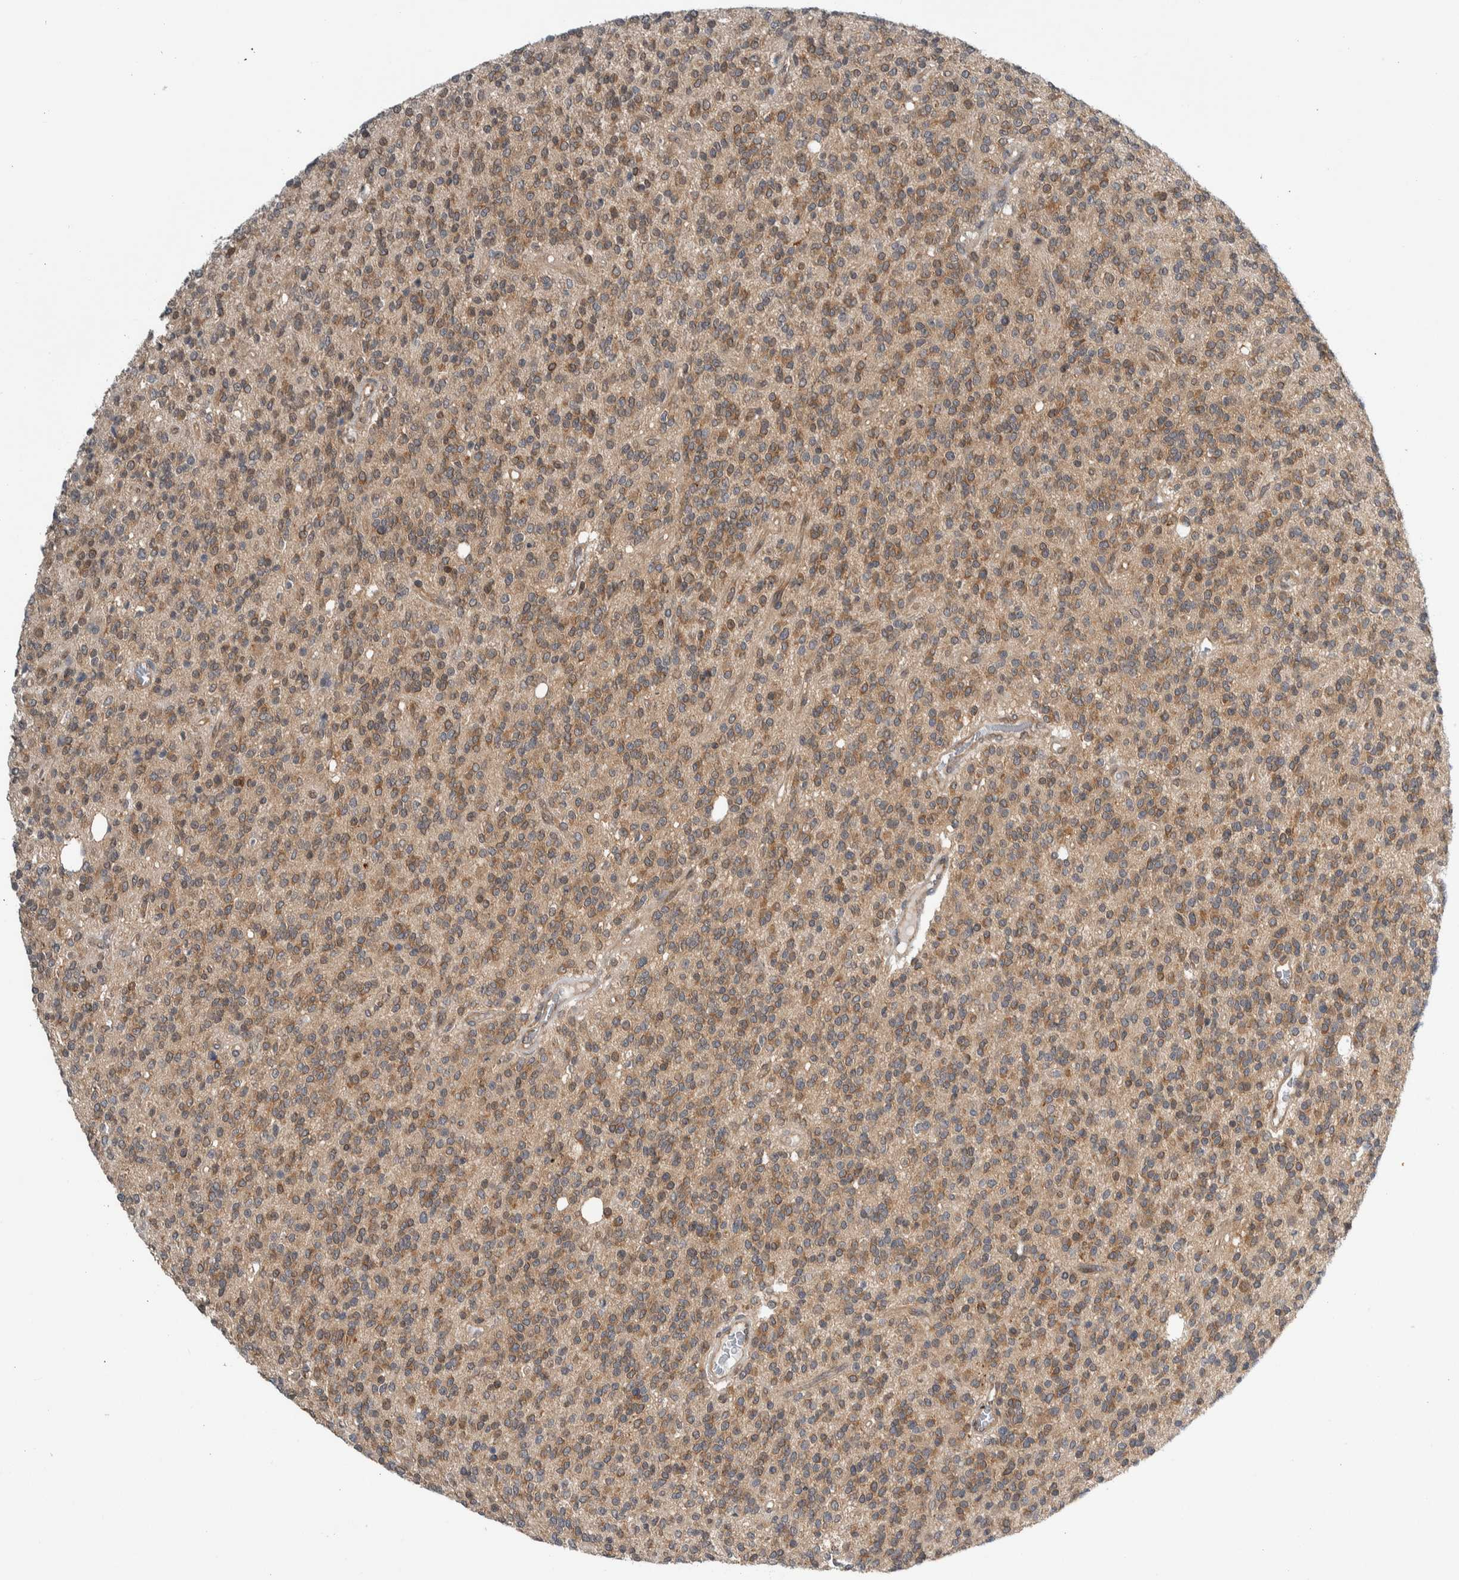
{"staining": {"intensity": "moderate", "quantity": ">75%", "location": "cytoplasmic/membranous"}, "tissue": "glioma", "cell_type": "Tumor cells", "image_type": "cancer", "snomed": [{"axis": "morphology", "description": "Glioma, malignant, High grade"}, {"axis": "topography", "description": "Brain"}], "caption": "High-grade glioma (malignant) stained with DAB (3,3'-diaminobenzidine) immunohistochemistry (IHC) exhibits medium levels of moderate cytoplasmic/membranous staining in approximately >75% of tumor cells. (DAB = brown stain, brightfield microscopy at high magnification).", "gene": "CCDC43", "patient": {"sex": "male", "age": 34}}